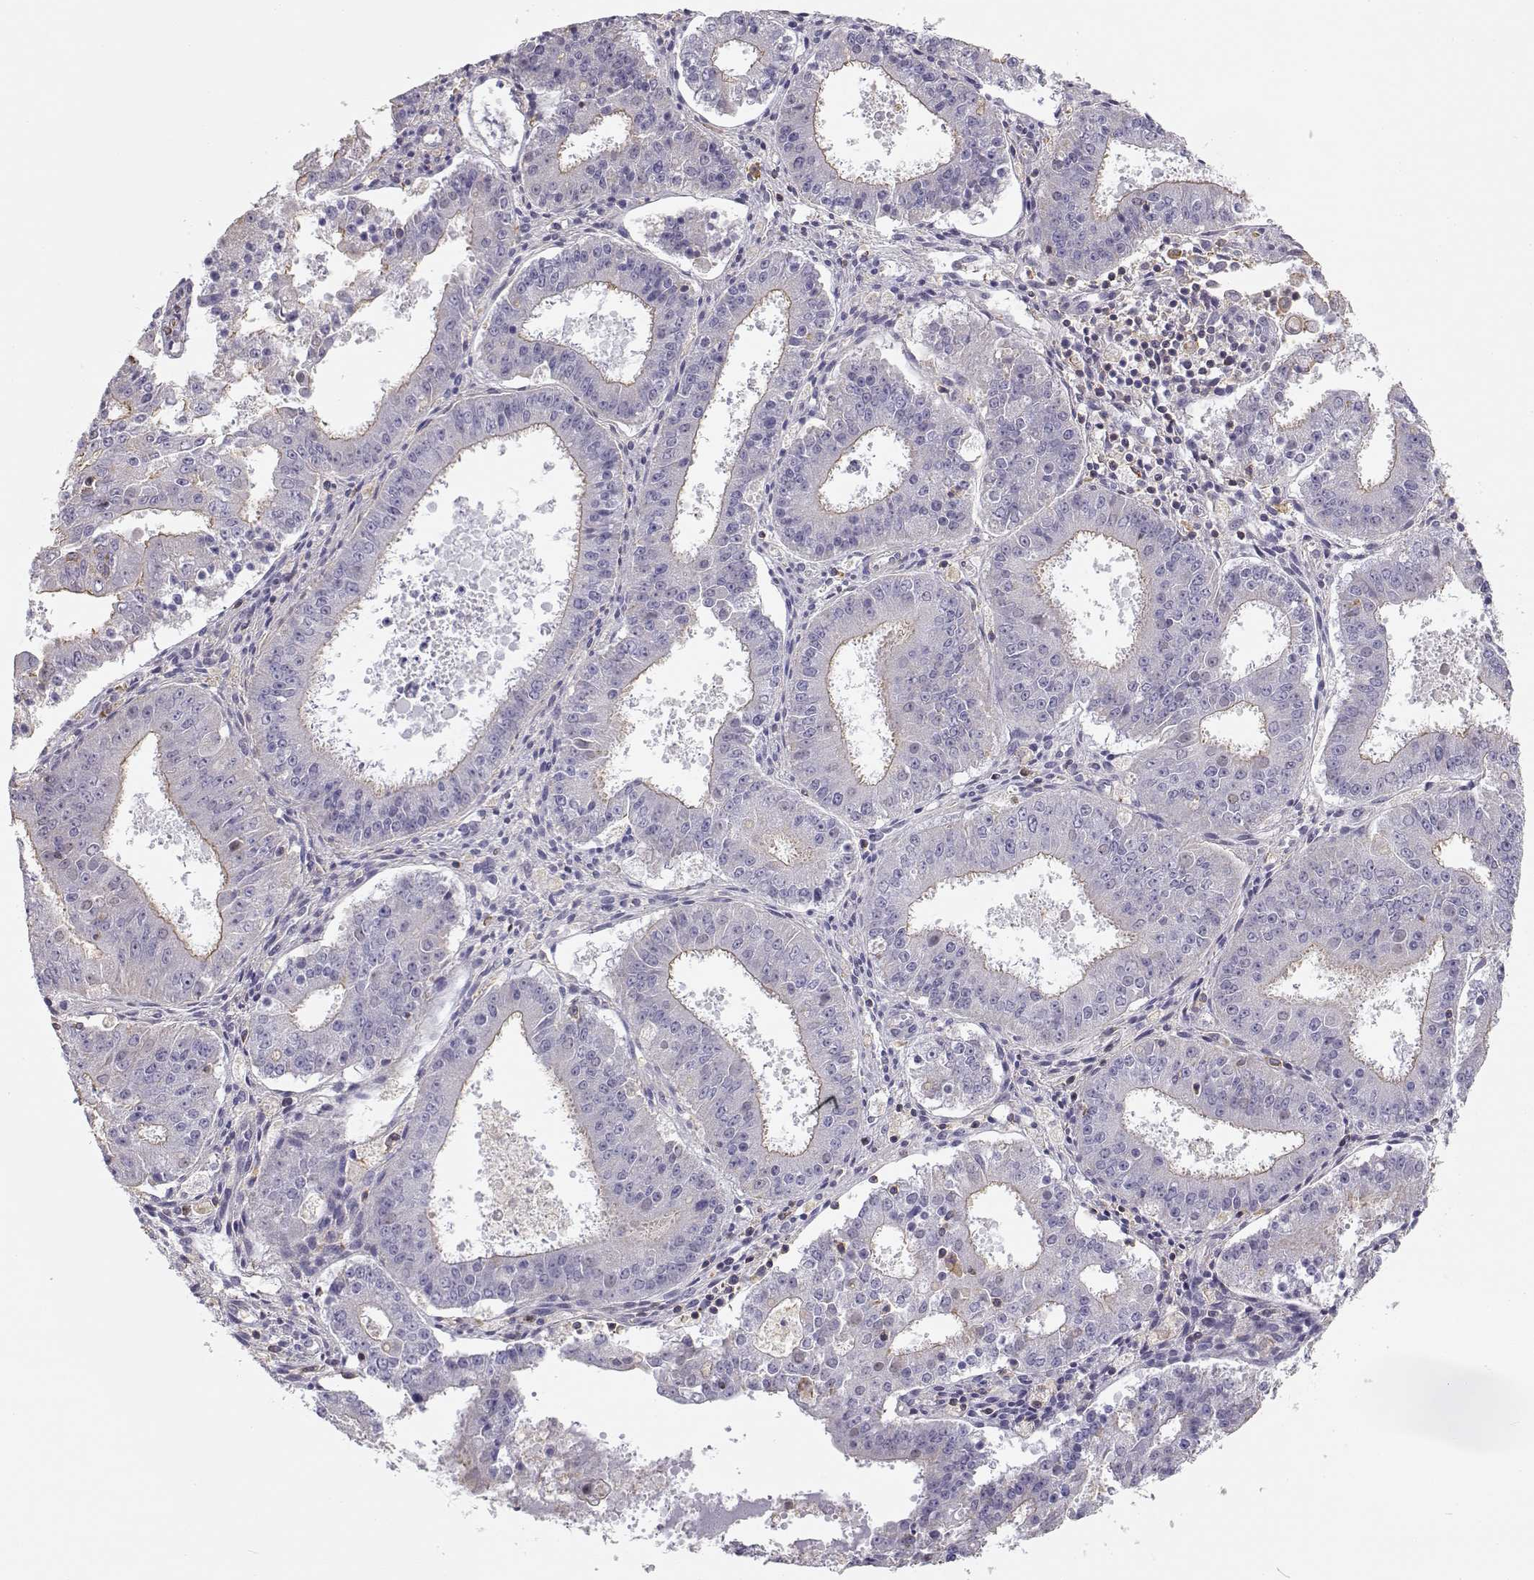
{"staining": {"intensity": "weak", "quantity": "25%-75%", "location": "cytoplasmic/membranous"}, "tissue": "ovarian cancer", "cell_type": "Tumor cells", "image_type": "cancer", "snomed": [{"axis": "morphology", "description": "Carcinoma, endometroid"}, {"axis": "topography", "description": "Ovary"}], "caption": "Protein staining exhibits weak cytoplasmic/membranous expression in about 25%-75% of tumor cells in ovarian endometroid carcinoma. (DAB (3,3'-diaminobenzidine) = brown stain, brightfield microscopy at high magnification).", "gene": "DAPL1", "patient": {"sex": "female", "age": 42}}